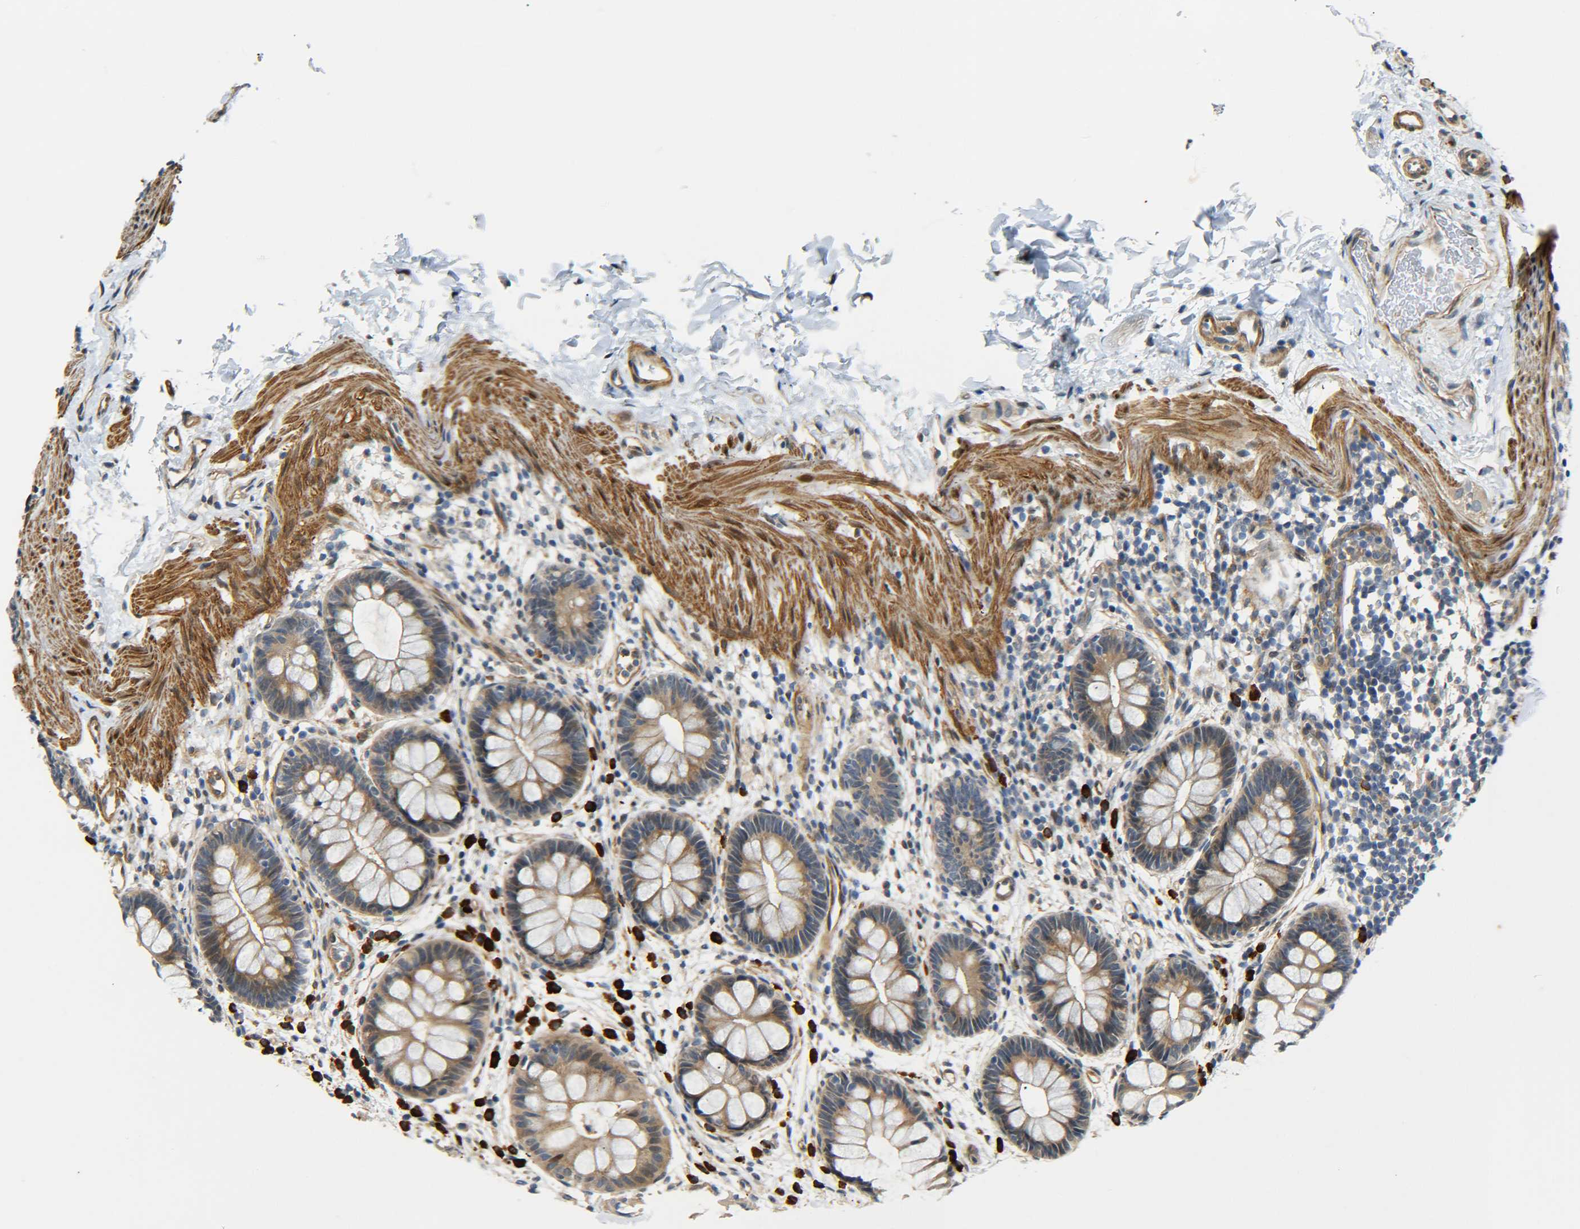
{"staining": {"intensity": "moderate", "quantity": "25%-75%", "location": "cytoplasmic/membranous"}, "tissue": "rectum", "cell_type": "Glandular cells", "image_type": "normal", "snomed": [{"axis": "morphology", "description": "Normal tissue, NOS"}, {"axis": "topography", "description": "Rectum"}], "caption": "Brown immunohistochemical staining in unremarkable rectum exhibits moderate cytoplasmic/membranous positivity in approximately 25%-75% of glandular cells. The protein of interest is stained brown, and the nuclei are stained in blue (DAB (3,3'-diaminobenzidine) IHC with brightfield microscopy, high magnification).", "gene": "MEIS1", "patient": {"sex": "female", "age": 24}}